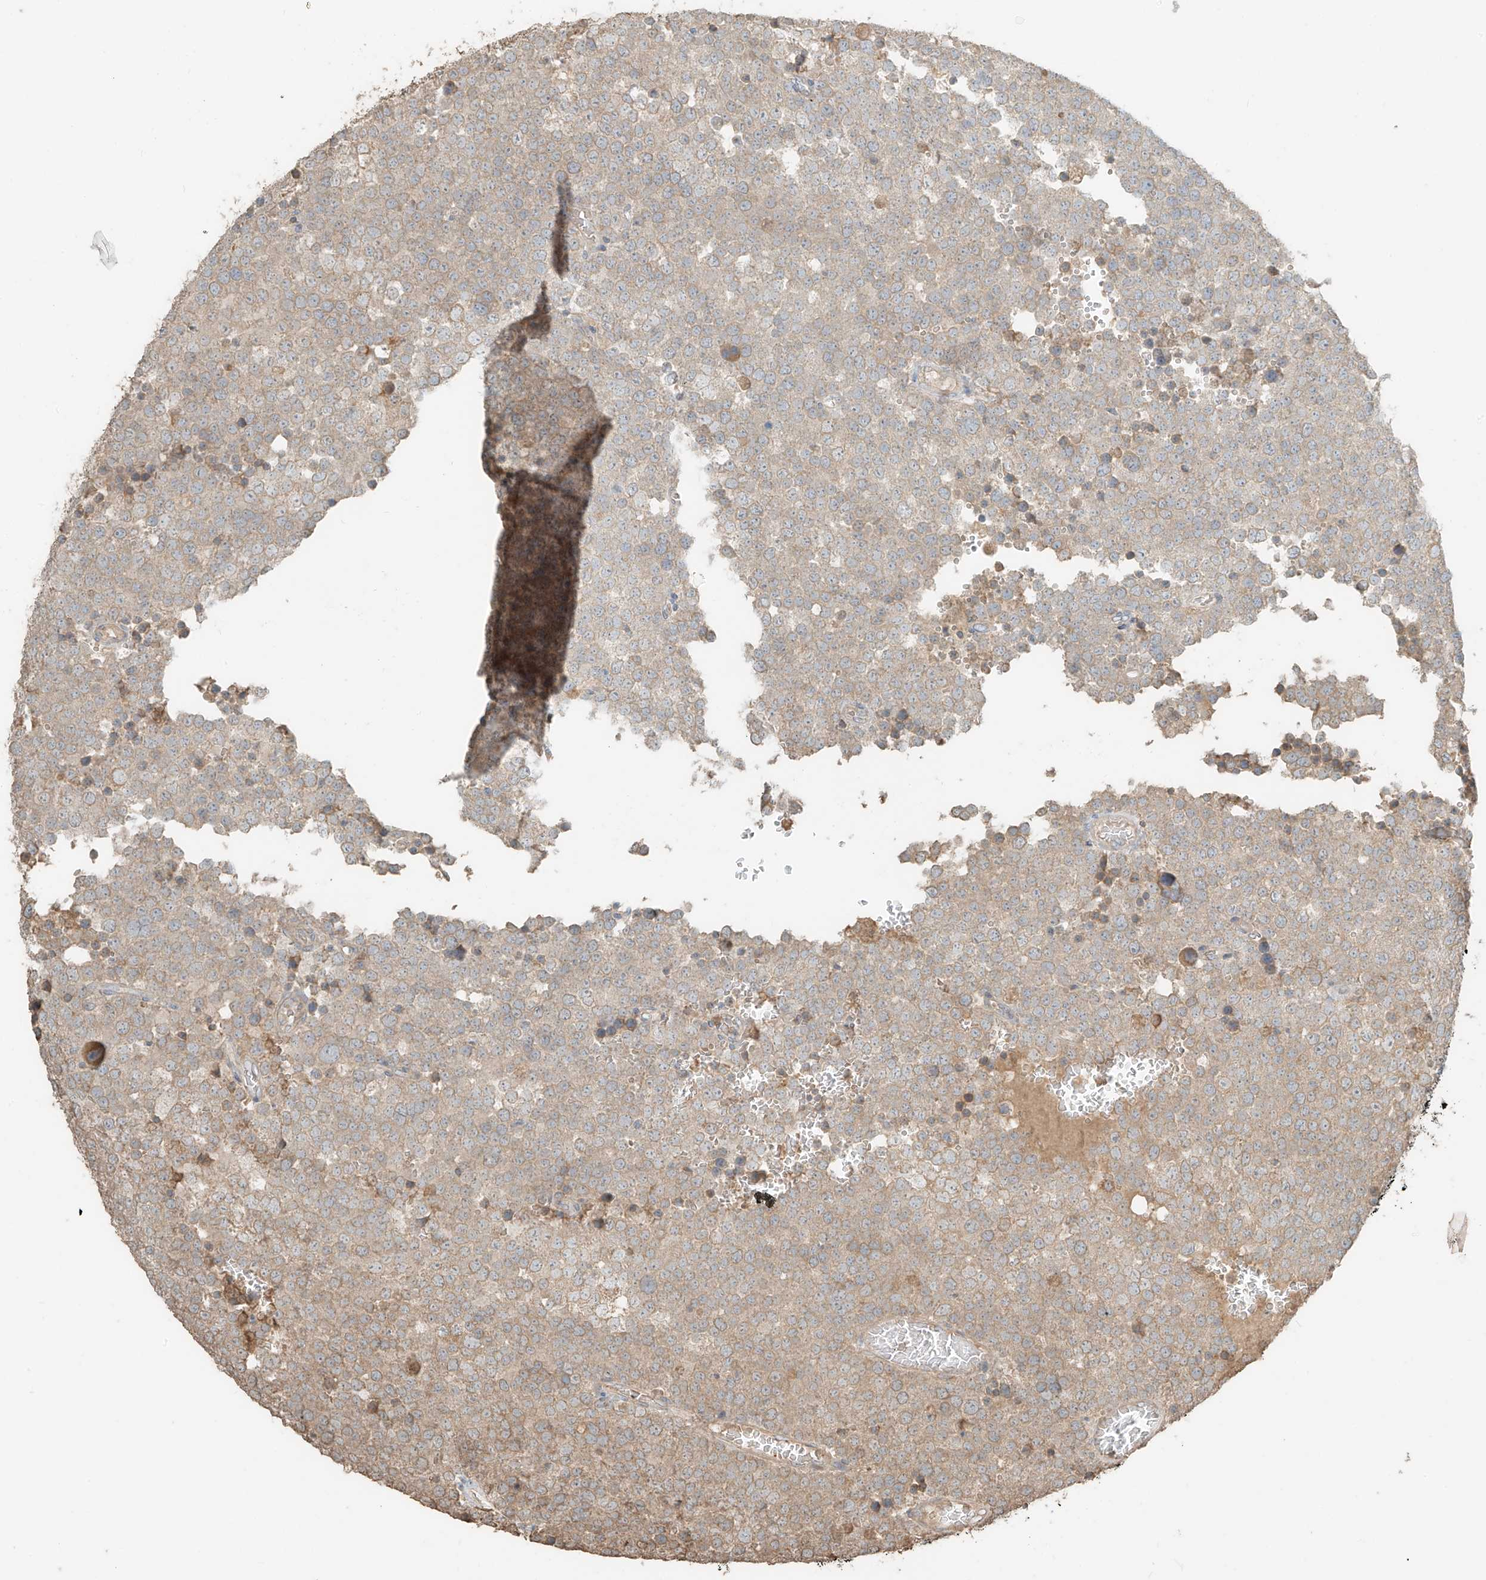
{"staining": {"intensity": "weak", "quantity": ">75%", "location": "cytoplasmic/membranous"}, "tissue": "testis cancer", "cell_type": "Tumor cells", "image_type": "cancer", "snomed": [{"axis": "morphology", "description": "Seminoma, NOS"}, {"axis": "topography", "description": "Testis"}], "caption": "Human testis cancer stained for a protein (brown) exhibits weak cytoplasmic/membranous positive positivity in approximately >75% of tumor cells.", "gene": "RFTN2", "patient": {"sex": "male", "age": 71}}